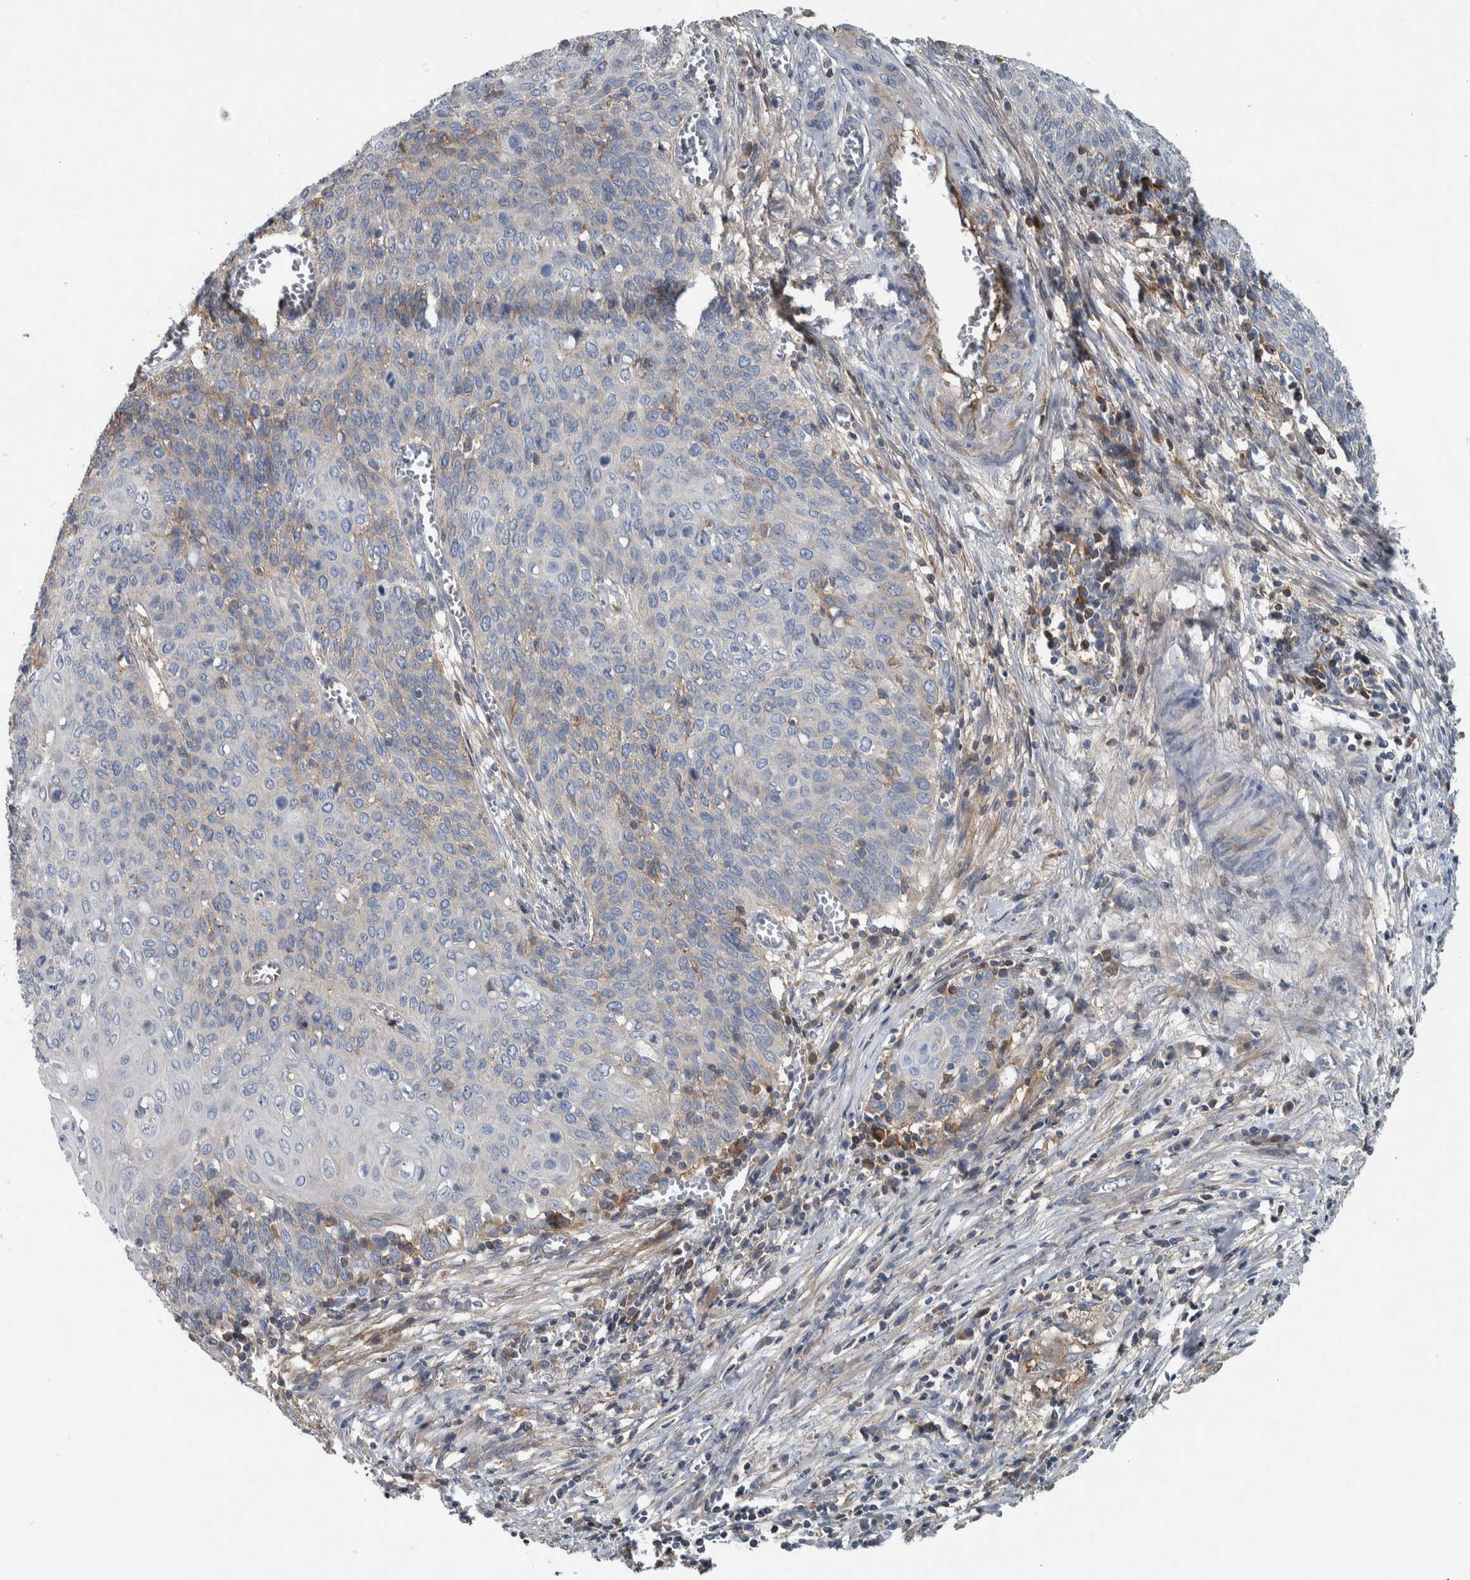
{"staining": {"intensity": "negative", "quantity": "none", "location": "none"}, "tissue": "cervical cancer", "cell_type": "Tumor cells", "image_type": "cancer", "snomed": [{"axis": "morphology", "description": "Squamous cell carcinoma, NOS"}, {"axis": "topography", "description": "Cervix"}], "caption": "Immunohistochemistry image of neoplastic tissue: human cervical cancer (squamous cell carcinoma) stained with DAB displays no significant protein positivity in tumor cells. Nuclei are stained in blue.", "gene": "SERPINC1", "patient": {"sex": "female", "age": 39}}